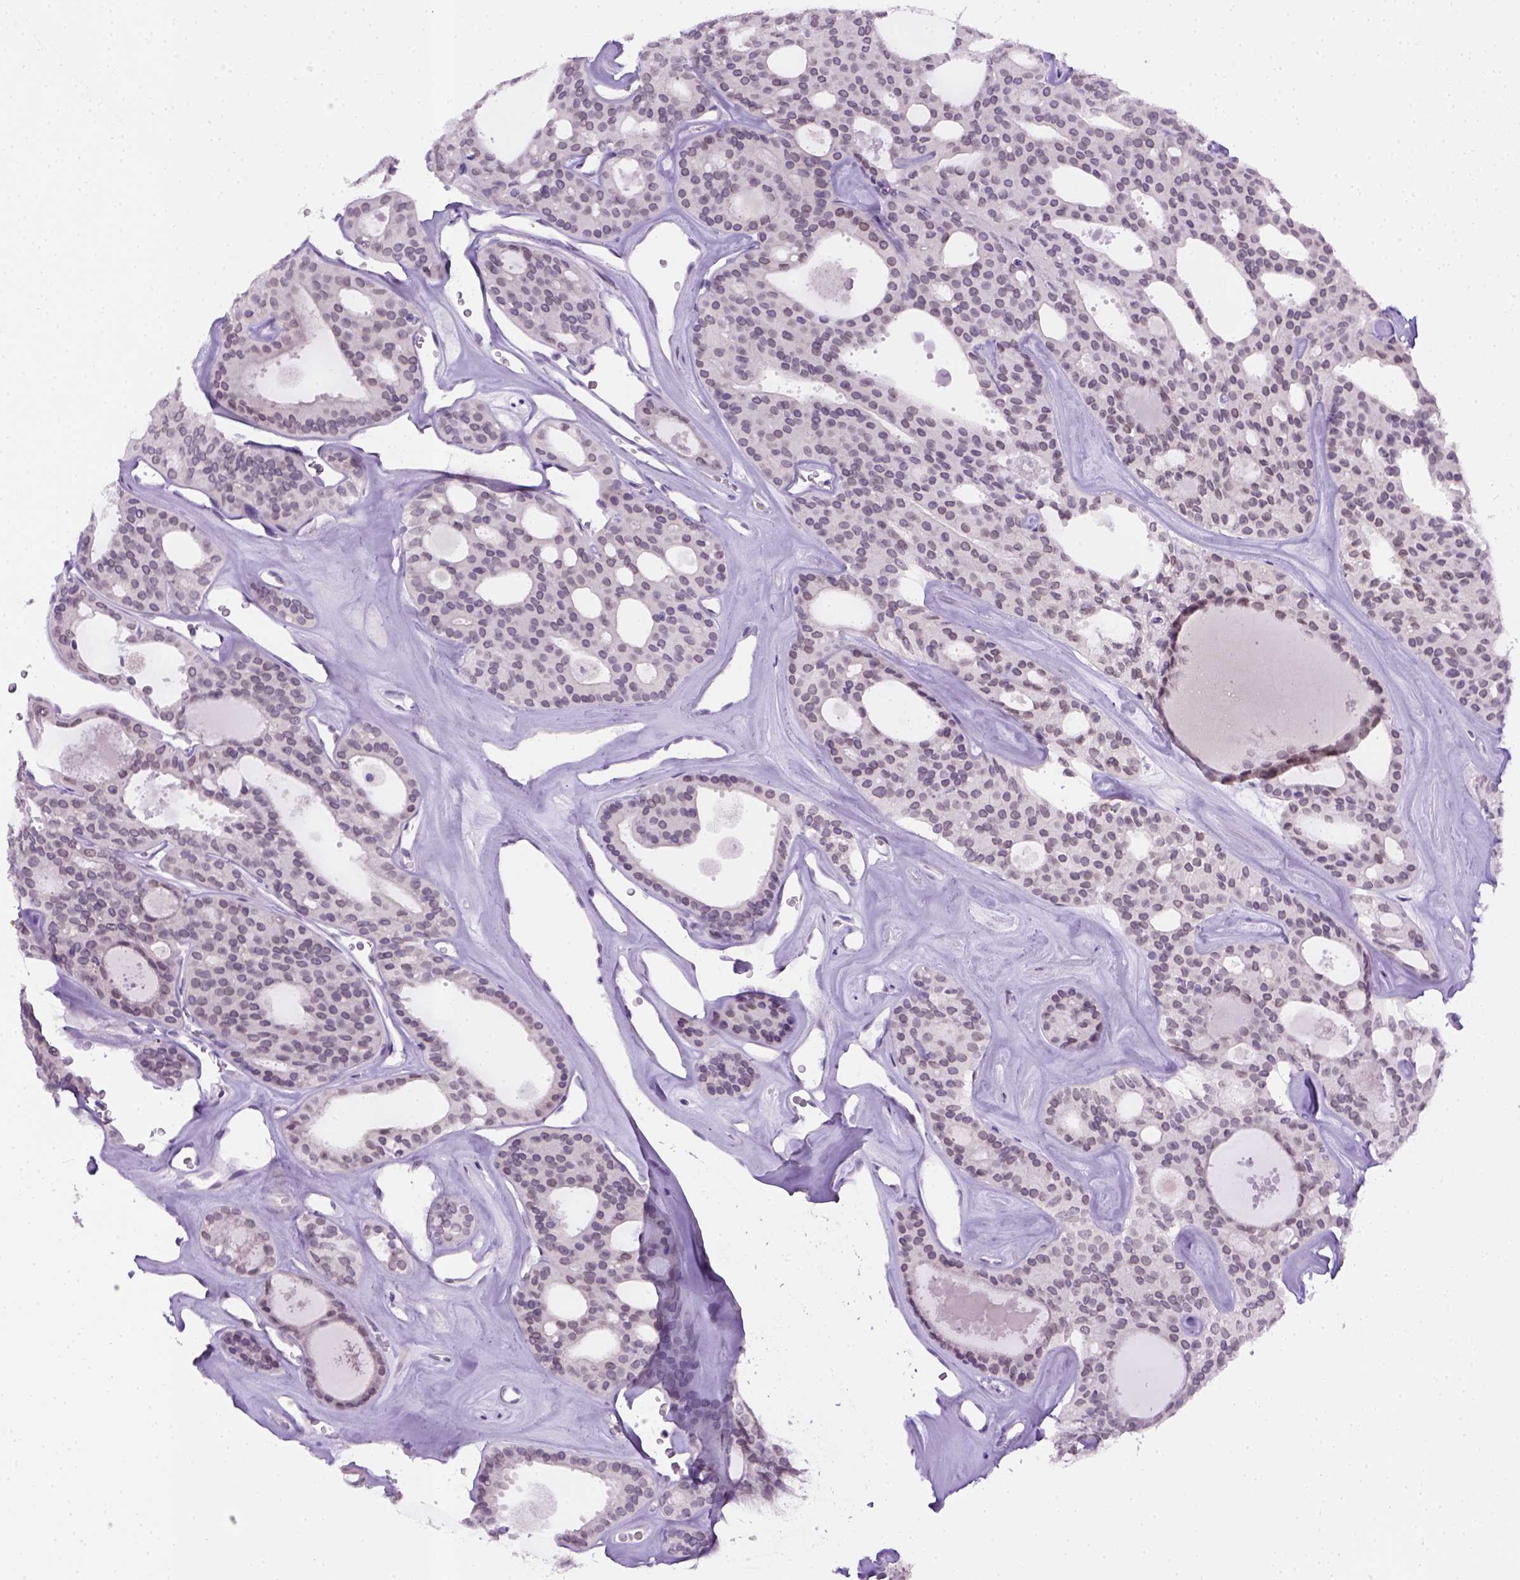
{"staining": {"intensity": "weak", "quantity": "<25%", "location": "nuclear"}, "tissue": "thyroid cancer", "cell_type": "Tumor cells", "image_type": "cancer", "snomed": [{"axis": "morphology", "description": "Follicular adenoma carcinoma, NOS"}, {"axis": "topography", "description": "Thyroid gland"}], "caption": "There is no significant positivity in tumor cells of follicular adenoma carcinoma (thyroid).", "gene": "FAM184B", "patient": {"sex": "male", "age": 75}}